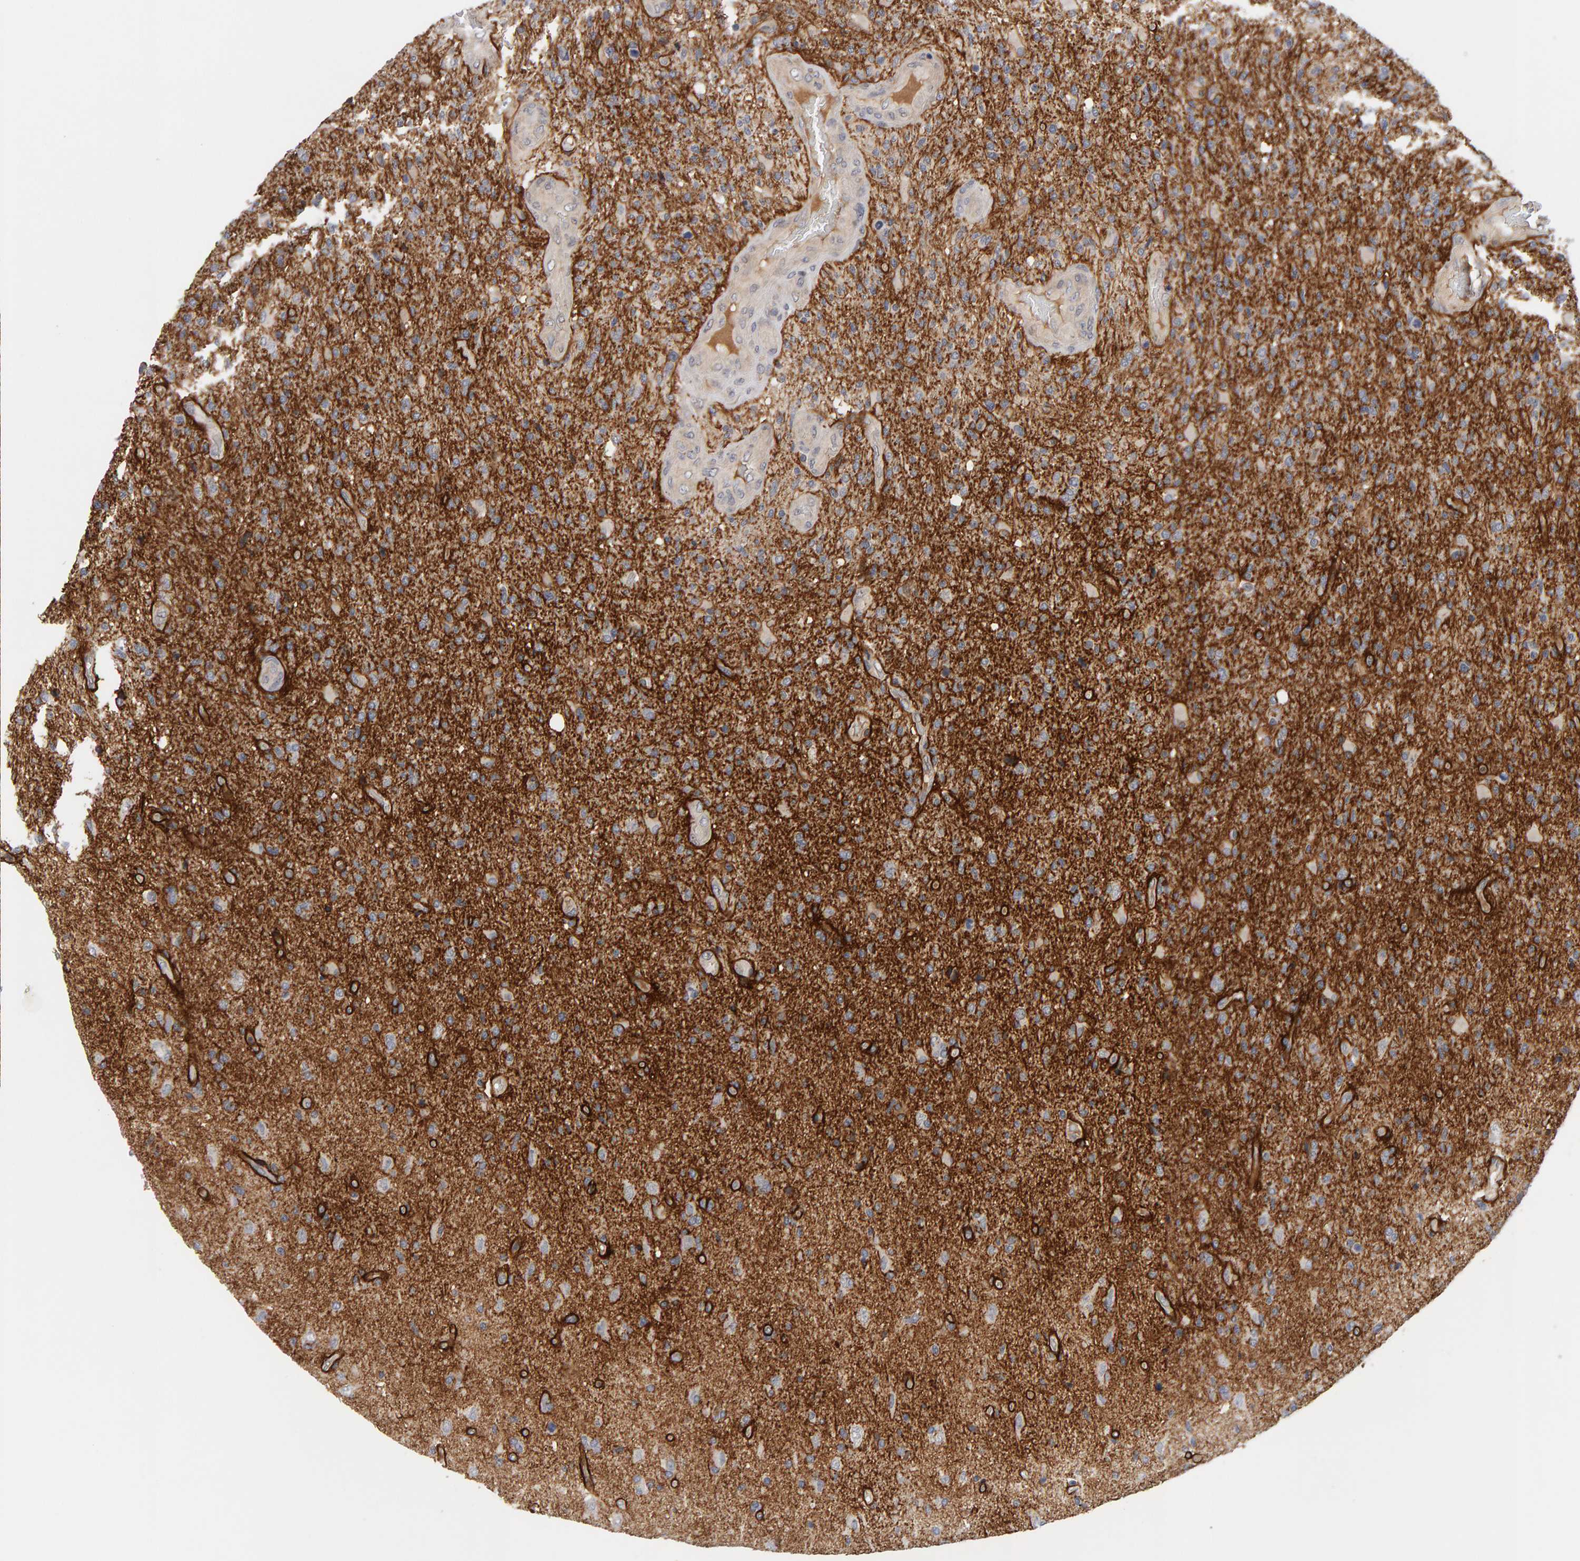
{"staining": {"intensity": "weak", "quantity": "<25%", "location": "cytoplasmic/membranous"}, "tissue": "glioma", "cell_type": "Tumor cells", "image_type": "cancer", "snomed": [{"axis": "morphology", "description": "Glioma, malignant, High grade"}, {"axis": "topography", "description": "Brain"}], "caption": "A high-resolution image shows immunohistochemistry staining of glioma, which exhibits no significant staining in tumor cells. Nuclei are stained in blue.", "gene": "NUDCD1", "patient": {"sex": "male", "age": 72}}